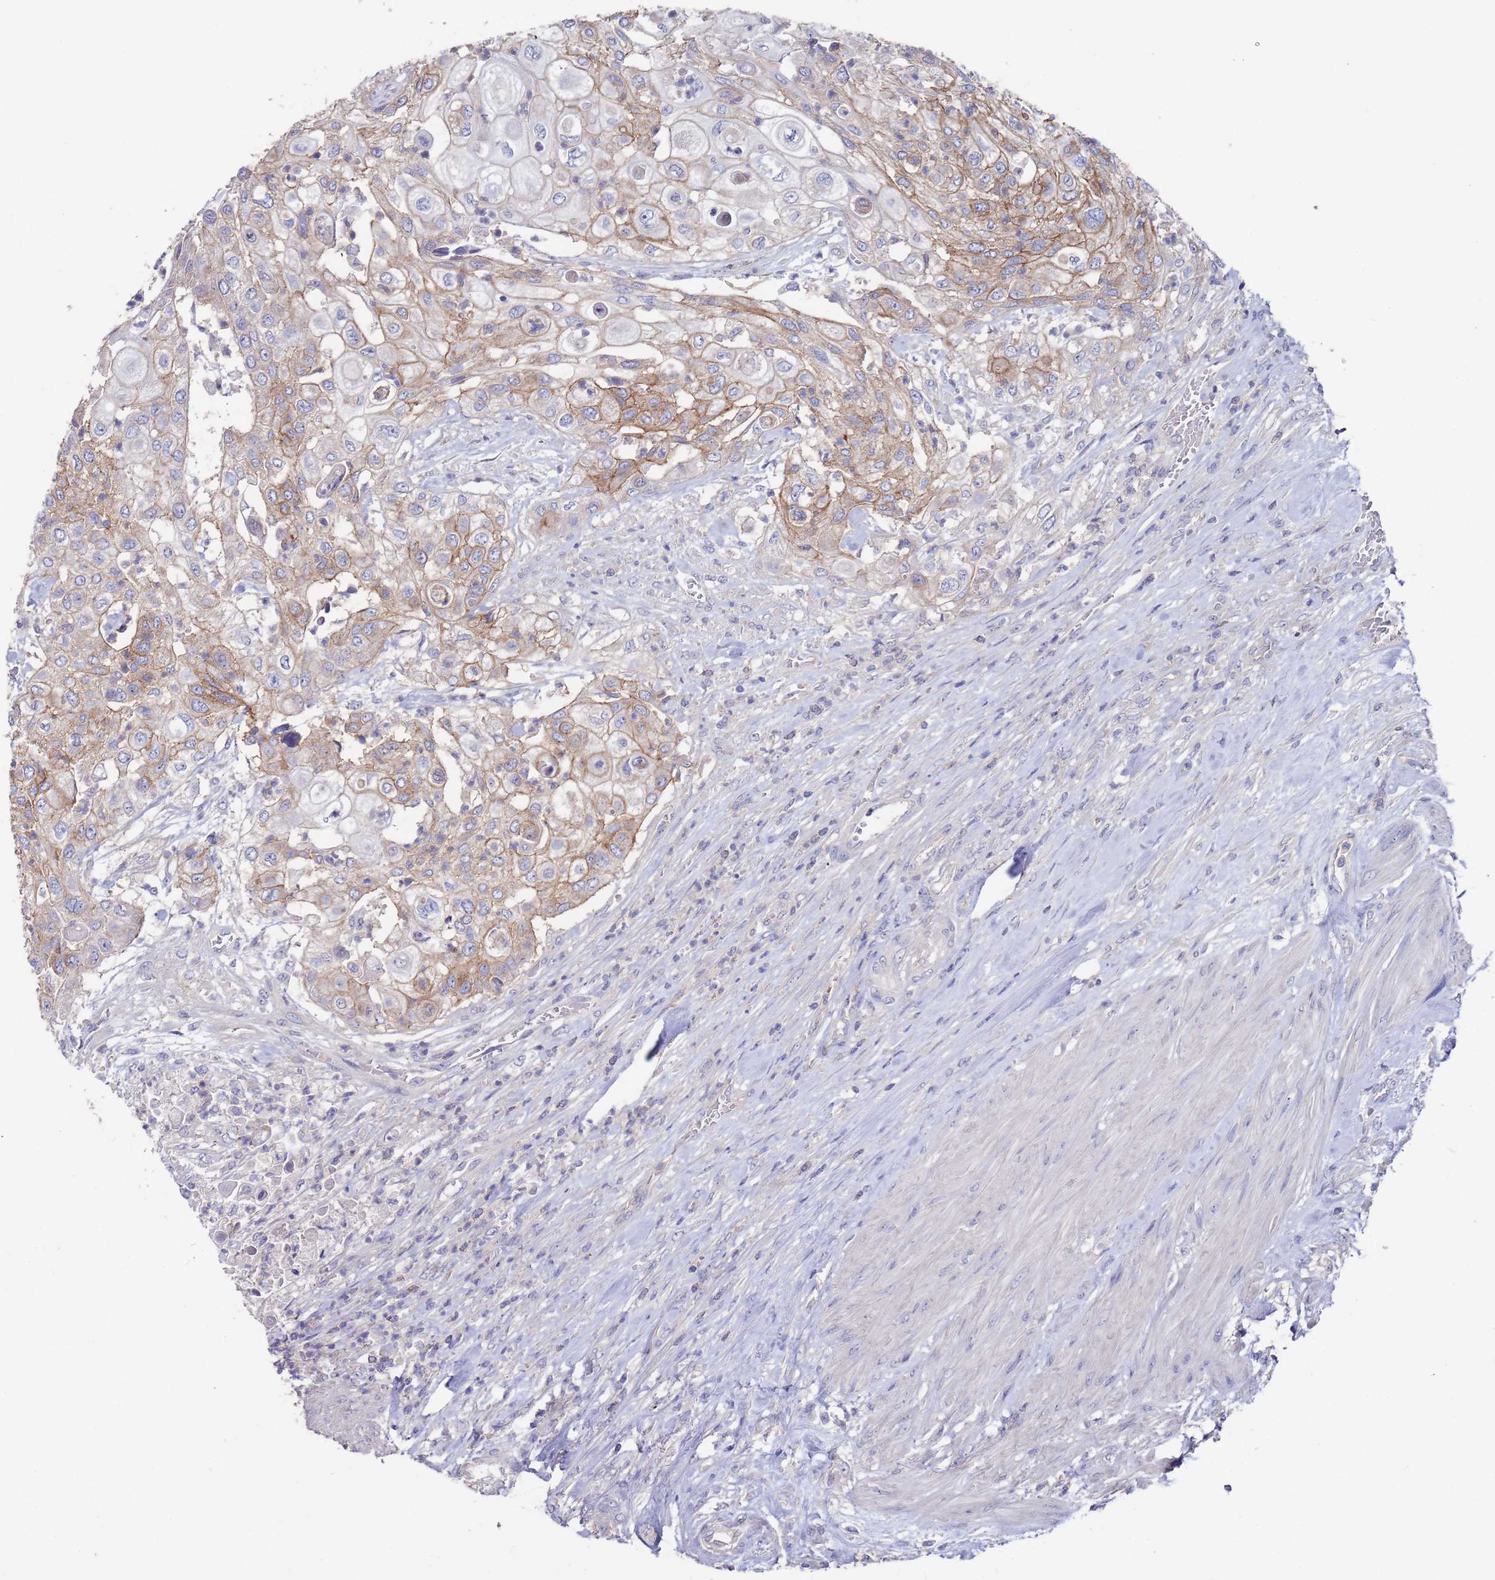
{"staining": {"intensity": "moderate", "quantity": ">75%", "location": "cytoplasmic/membranous"}, "tissue": "urothelial cancer", "cell_type": "Tumor cells", "image_type": "cancer", "snomed": [{"axis": "morphology", "description": "Urothelial carcinoma, High grade"}, {"axis": "topography", "description": "Urinary bladder"}], "caption": "Moderate cytoplasmic/membranous positivity is present in about >75% of tumor cells in urothelial carcinoma (high-grade).", "gene": "KRTCAP3", "patient": {"sex": "female", "age": 79}}